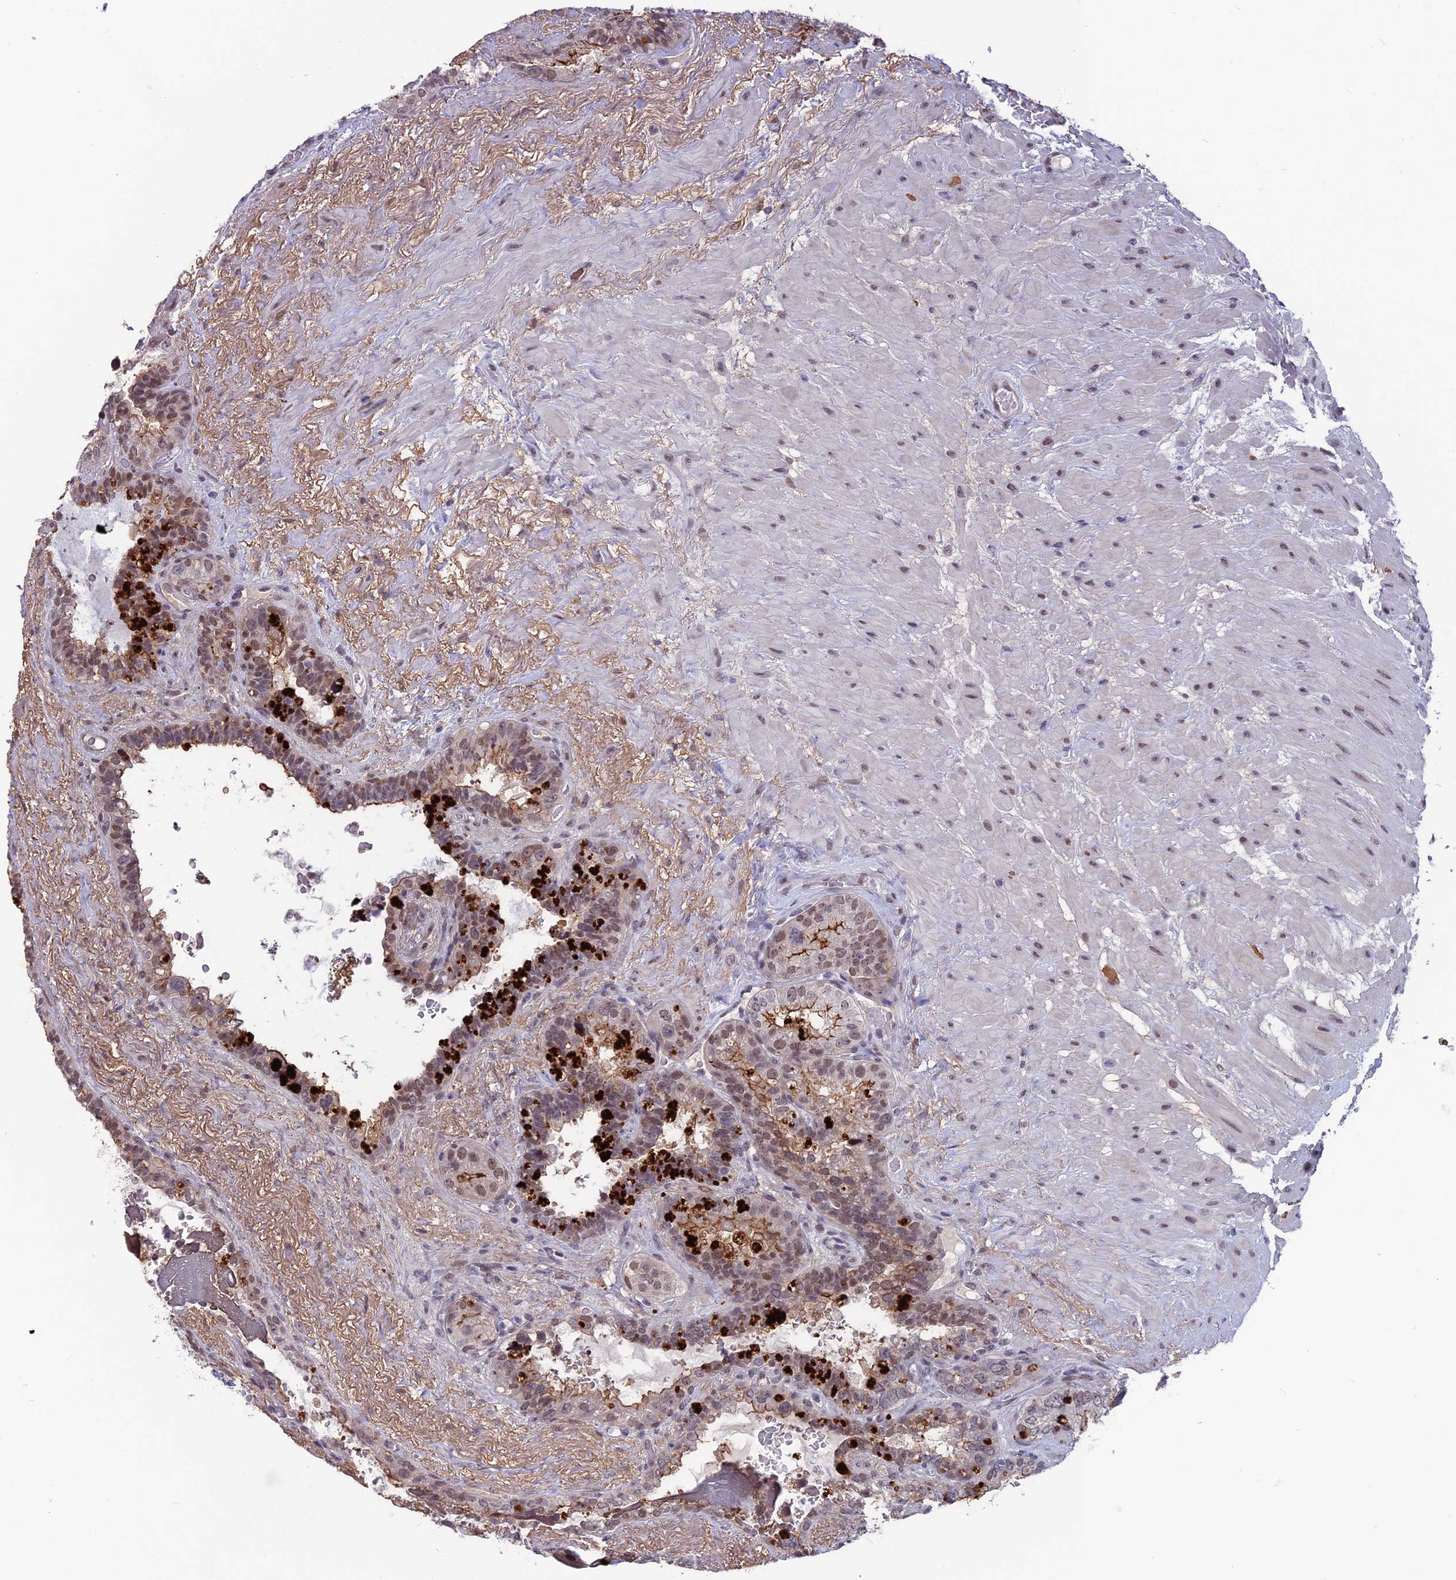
{"staining": {"intensity": "weak", "quantity": "25%-75%", "location": "cytoplasmic/membranous,nuclear"}, "tissue": "seminal vesicle", "cell_type": "Glandular cells", "image_type": "normal", "snomed": [{"axis": "morphology", "description": "Normal tissue, NOS"}, {"axis": "topography", "description": "Seminal veicle"}], "caption": "This is an image of IHC staining of benign seminal vesicle, which shows weak staining in the cytoplasmic/membranous,nuclear of glandular cells.", "gene": "FKBPL", "patient": {"sex": "male", "age": 80}}